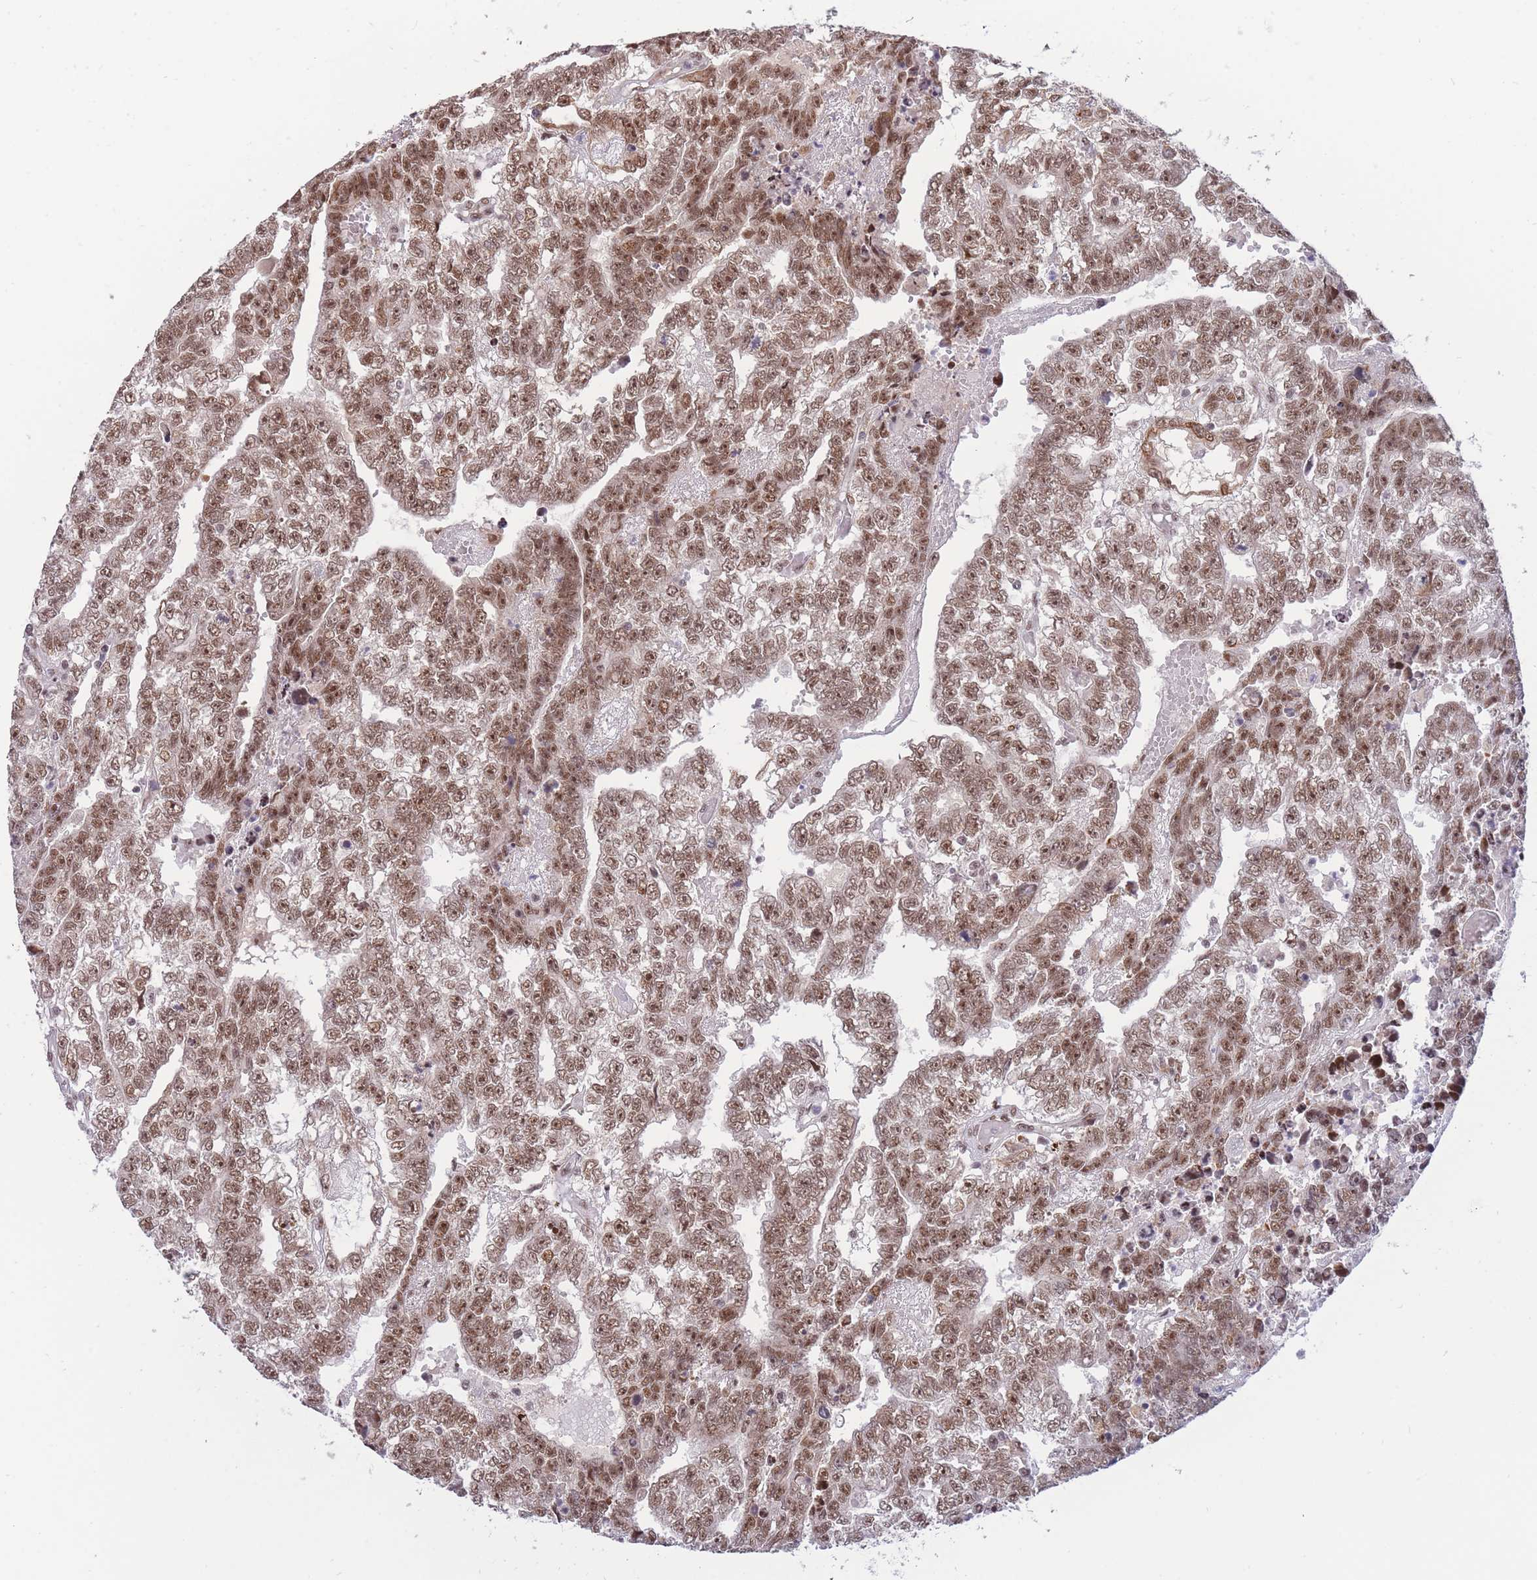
{"staining": {"intensity": "moderate", "quantity": ">75%", "location": "nuclear"}, "tissue": "testis cancer", "cell_type": "Tumor cells", "image_type": "cancer", "snomed": [{"axis": "morphology", "description": "Carcinoma, Embryonal, NOS"}, {"axis": "topography", "description": "Testis"}], "caption": "A brown stain shows moderate nuclear staining of a protein in embryonal carcinoma (testis) tumor cells. (DAB = brown stain, brightfield microscopy at high magnification).", "gene": "TARBP2", "patient": {"sex": "male", "age": 25}}